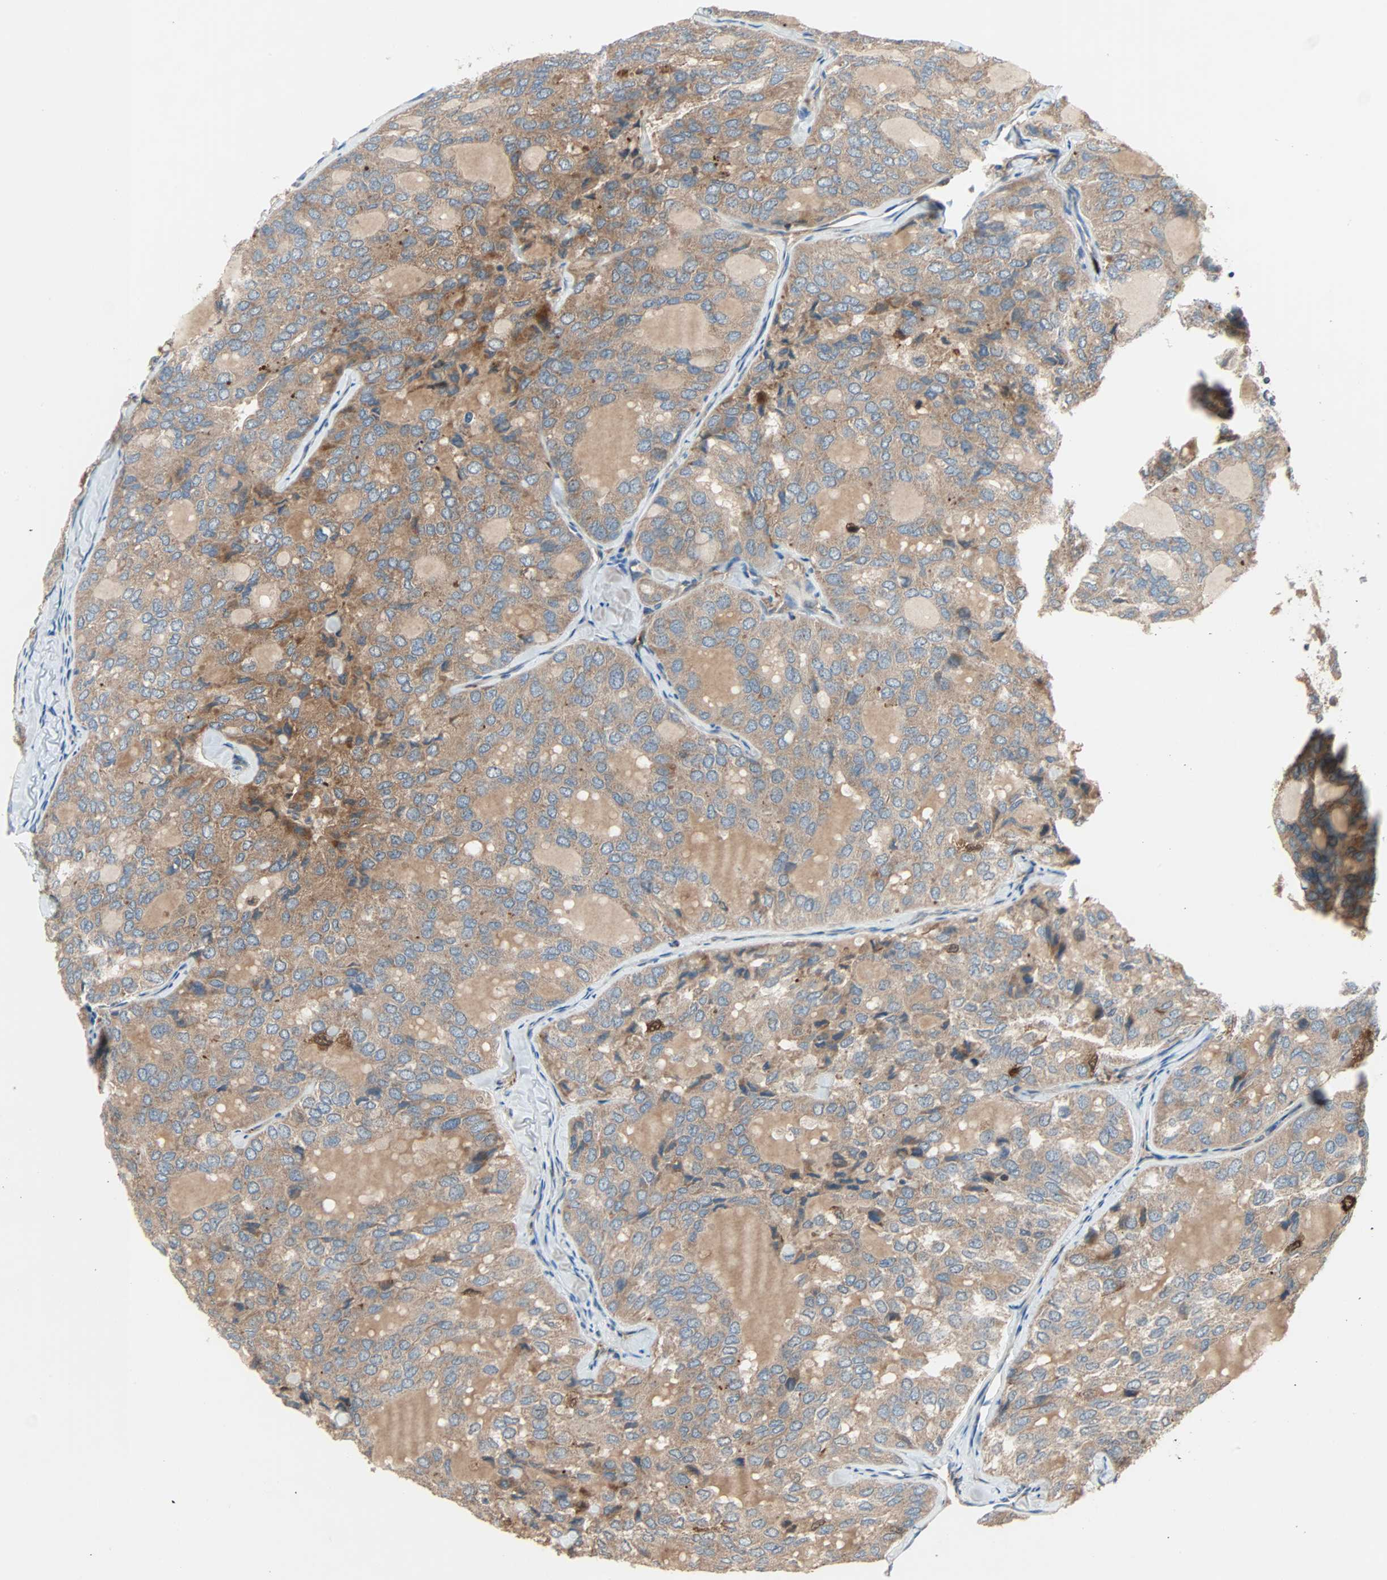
{"staining": {"intensity": "moderate", "quantity": ">75%", "location": "cytoplasmic/membranous"}, "tissue": "thyroid cancer", "cell_type": "Tumor cells", "image_type": "cancer", "snomed": [{"axis": "morphology", "description": "Follicular adenoma carcinoma, NOS"}, {"axis": "topography", "description": "Thyroid gland"}], "caption": "Immunohistochemistry histopathology image of neoplastic tissue: human thyroid follicular adenoma carcinoma stained using immunohistochemistry exhibits medium levels of moderate protein expression localized specifically in the cytoplasmic/membranous of tumor cells, appearing as a cytoplasmic/membranous brown color.", "gene": "XYLT1", "patient": {"sex": "male", "age": 75}}